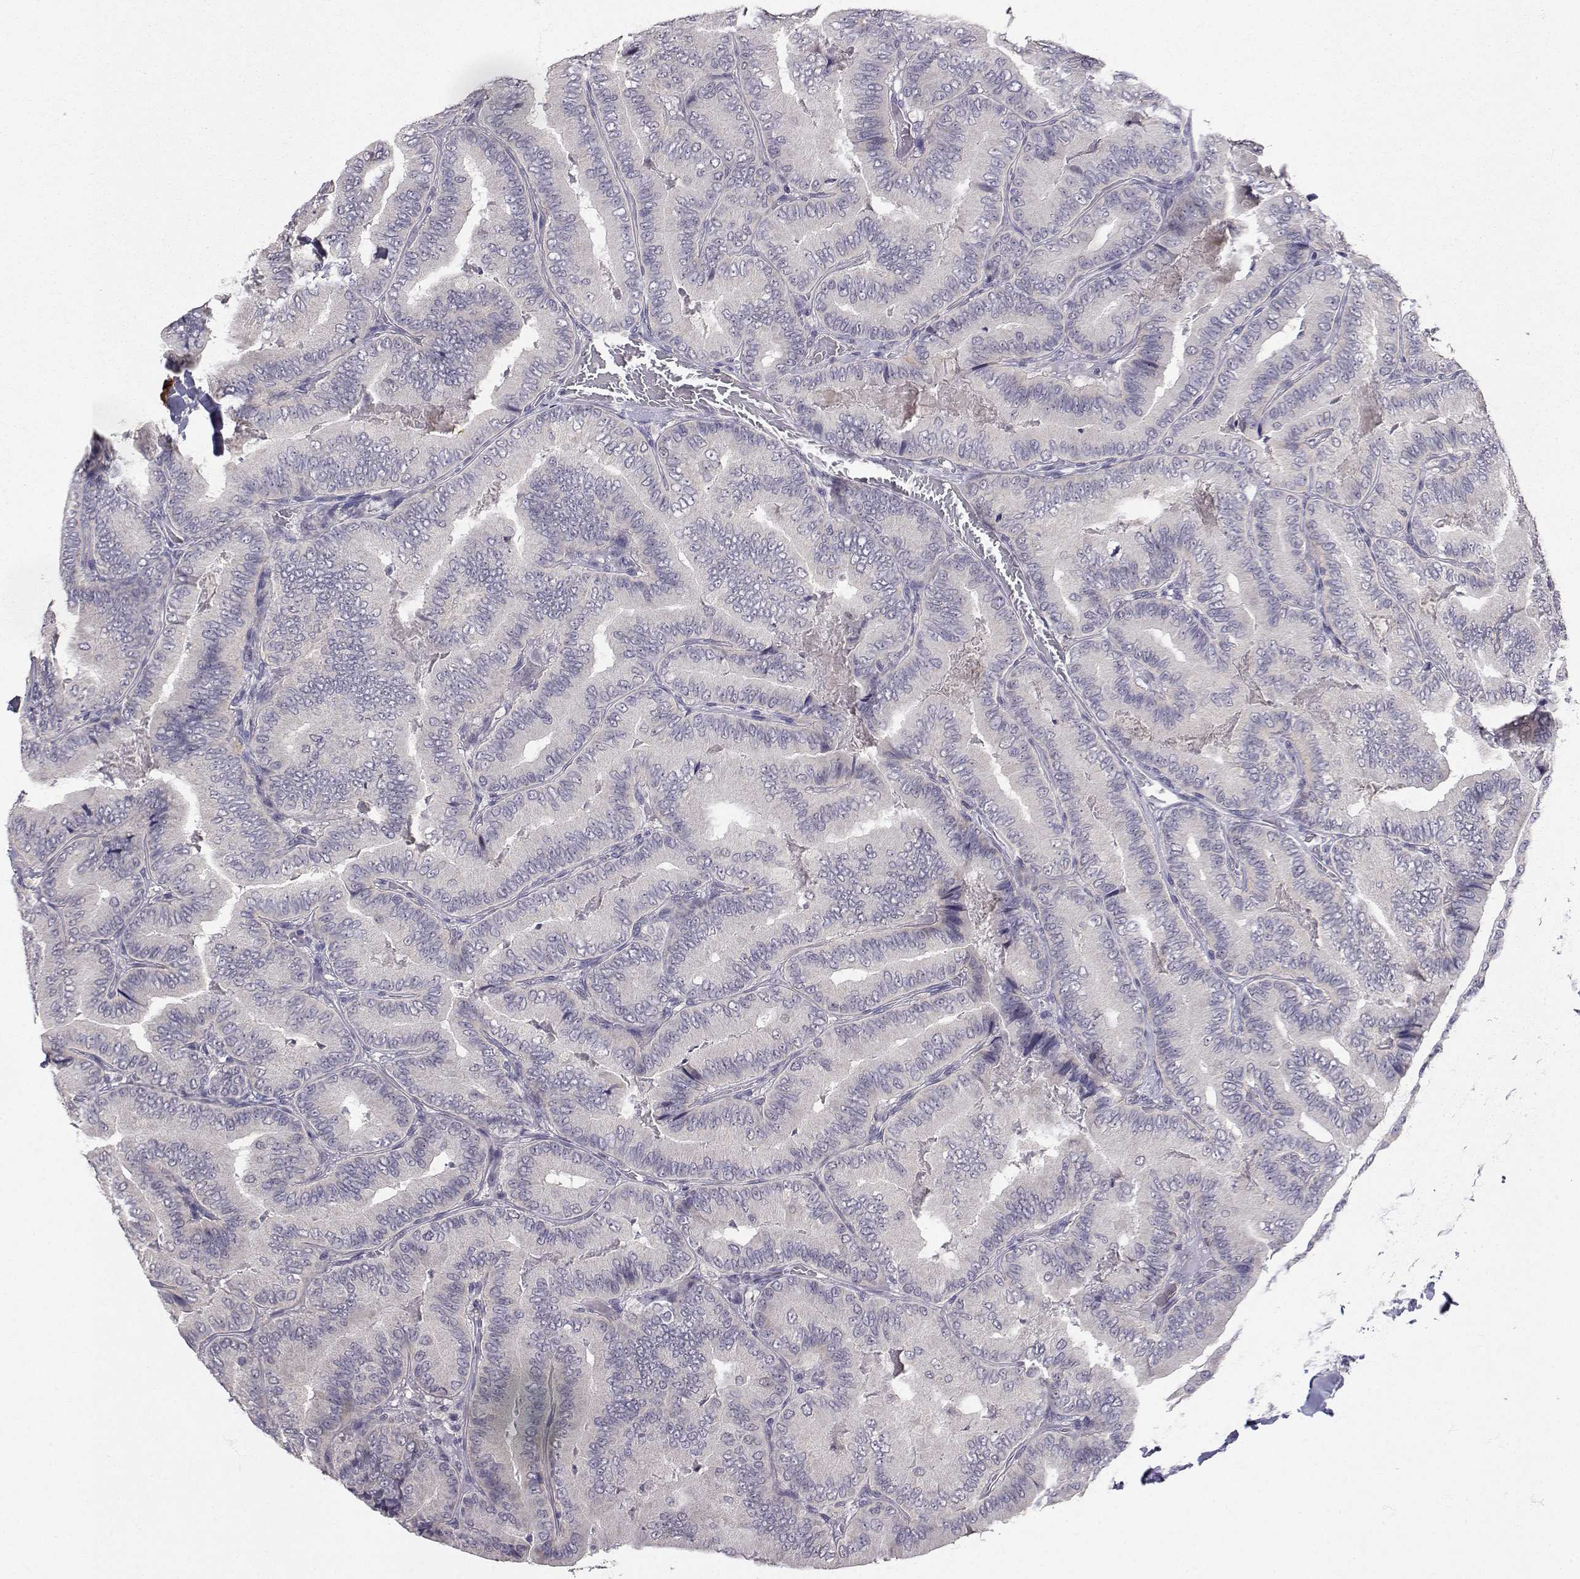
{"staining": {"intensity": "negative", "quantity": "none", "location": "none"}, "tissue": "thyroid cancer", "cell_type": "Tumor cells", "image_type": "cancer", "snomed": [{"axis": "morphology", "description": "Papillary adenocarcinoma, NOS"}, {"axis": "topography", "description": "Thyroid gland"}], "caption": "Human thyroid cancer stained for a protein using immunohistochemistry reveals no staining in tumor cells.", "gene": "SLC6A3", "patient": {"sex": "male", "age": 61}}